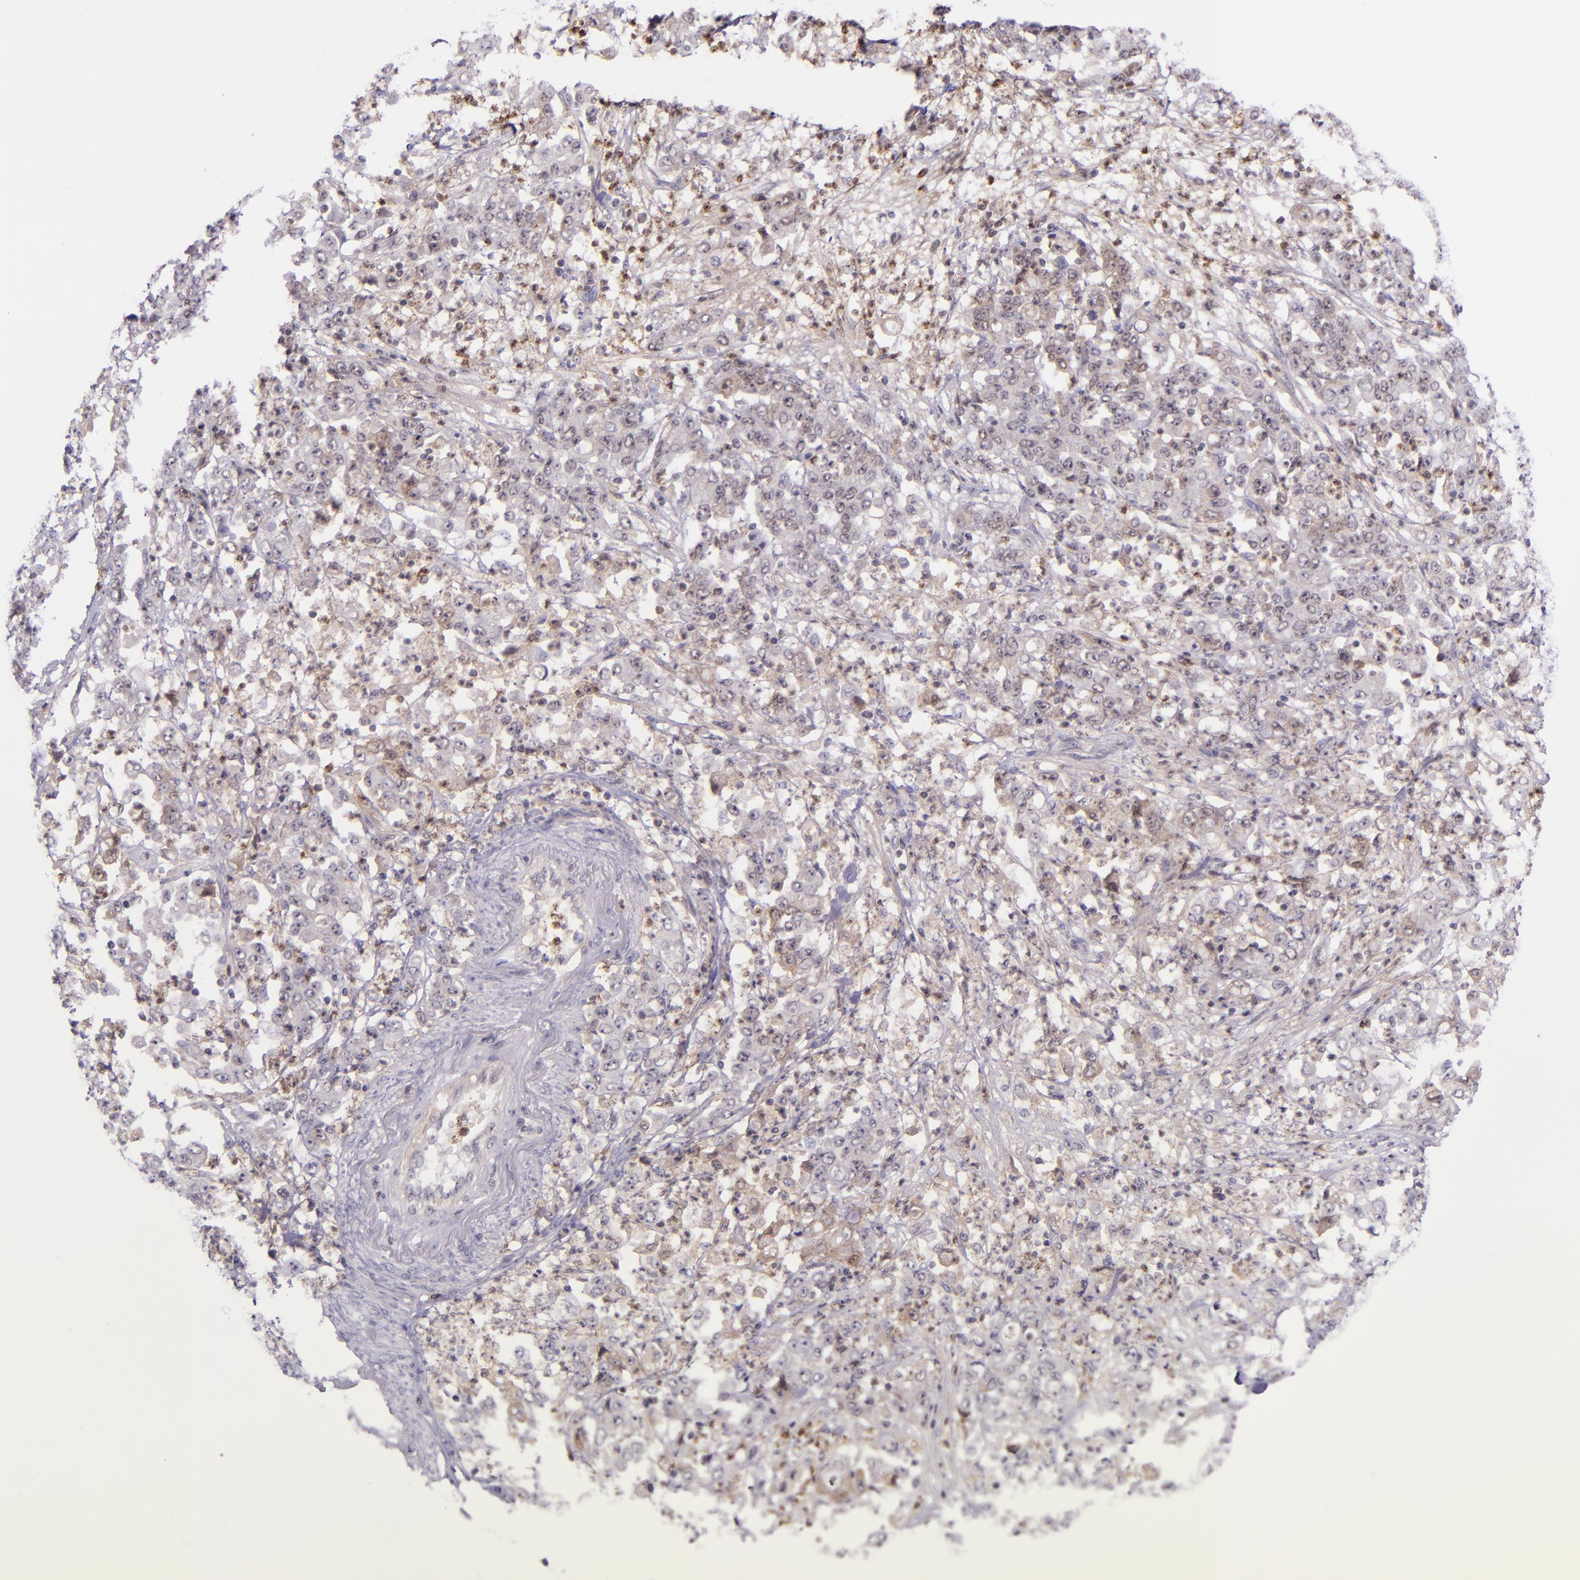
{"staining": {"intensity": "weak", "quantity": "25%-75%", "location": "cytoplasmic/membranous"}, "tissue": "stomach cancer", "cell_type": "Tumor cells", "image_type": "cancer", "snomed": [{"axis": "morphology", "description": "Adenocarcinoma, NOS"}, {"axis": "topography", "description": "Stomach, lower"}], "caption": "An image showing weak cytoplasmic/membranous positivity in approximately 25%-75% of tumor cells in stomach cancer, as visualized by brown immunohistochemical staining.", "gene": "SELL", "patient": {"sex": "female", "age": 71}}